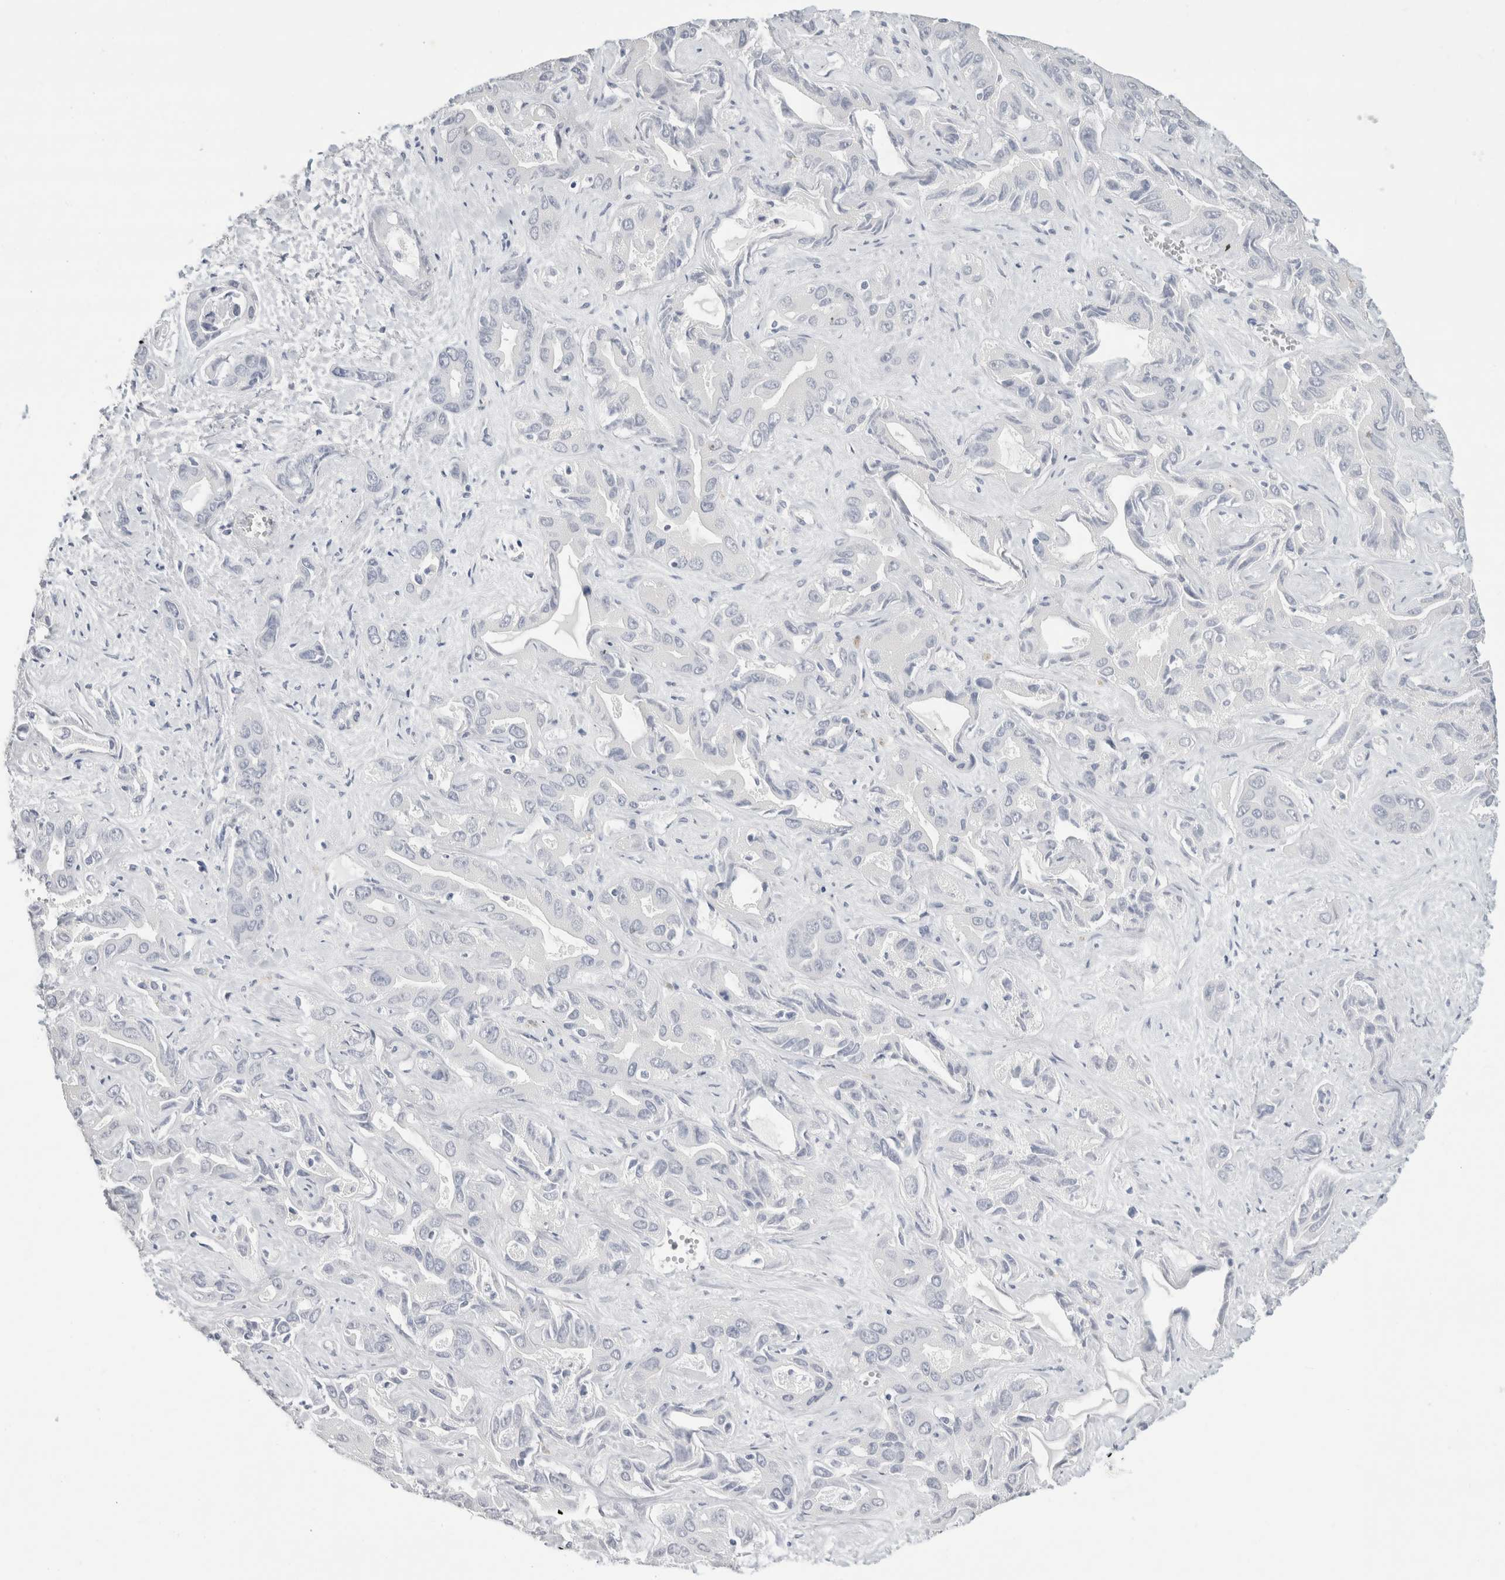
{"staining": {"intensity": "negative", "quantity": "none", "location": "none"}, "tissue": "liver cancer", "cell_type": "Tumor cells", "image_type": "cancer", "snomed": [{"axis": "morphology", "description": "Cholangiocarcinoma"}, {"axis": "topography", "description": "Liver"}], "caption": "IHC image of neoplastic tissue: human cholangiocarcinoma (liver) stained with DAB exhibits no significant protein positivity in tumor cells. The staining was performed using DAB to visualize the protein expression in brown, while the nuclei were stained in blue with hematoxylin (Magnification: 20x).", "gene": "SLC6A1", "patient": {"sex": "female", "age": 52}}